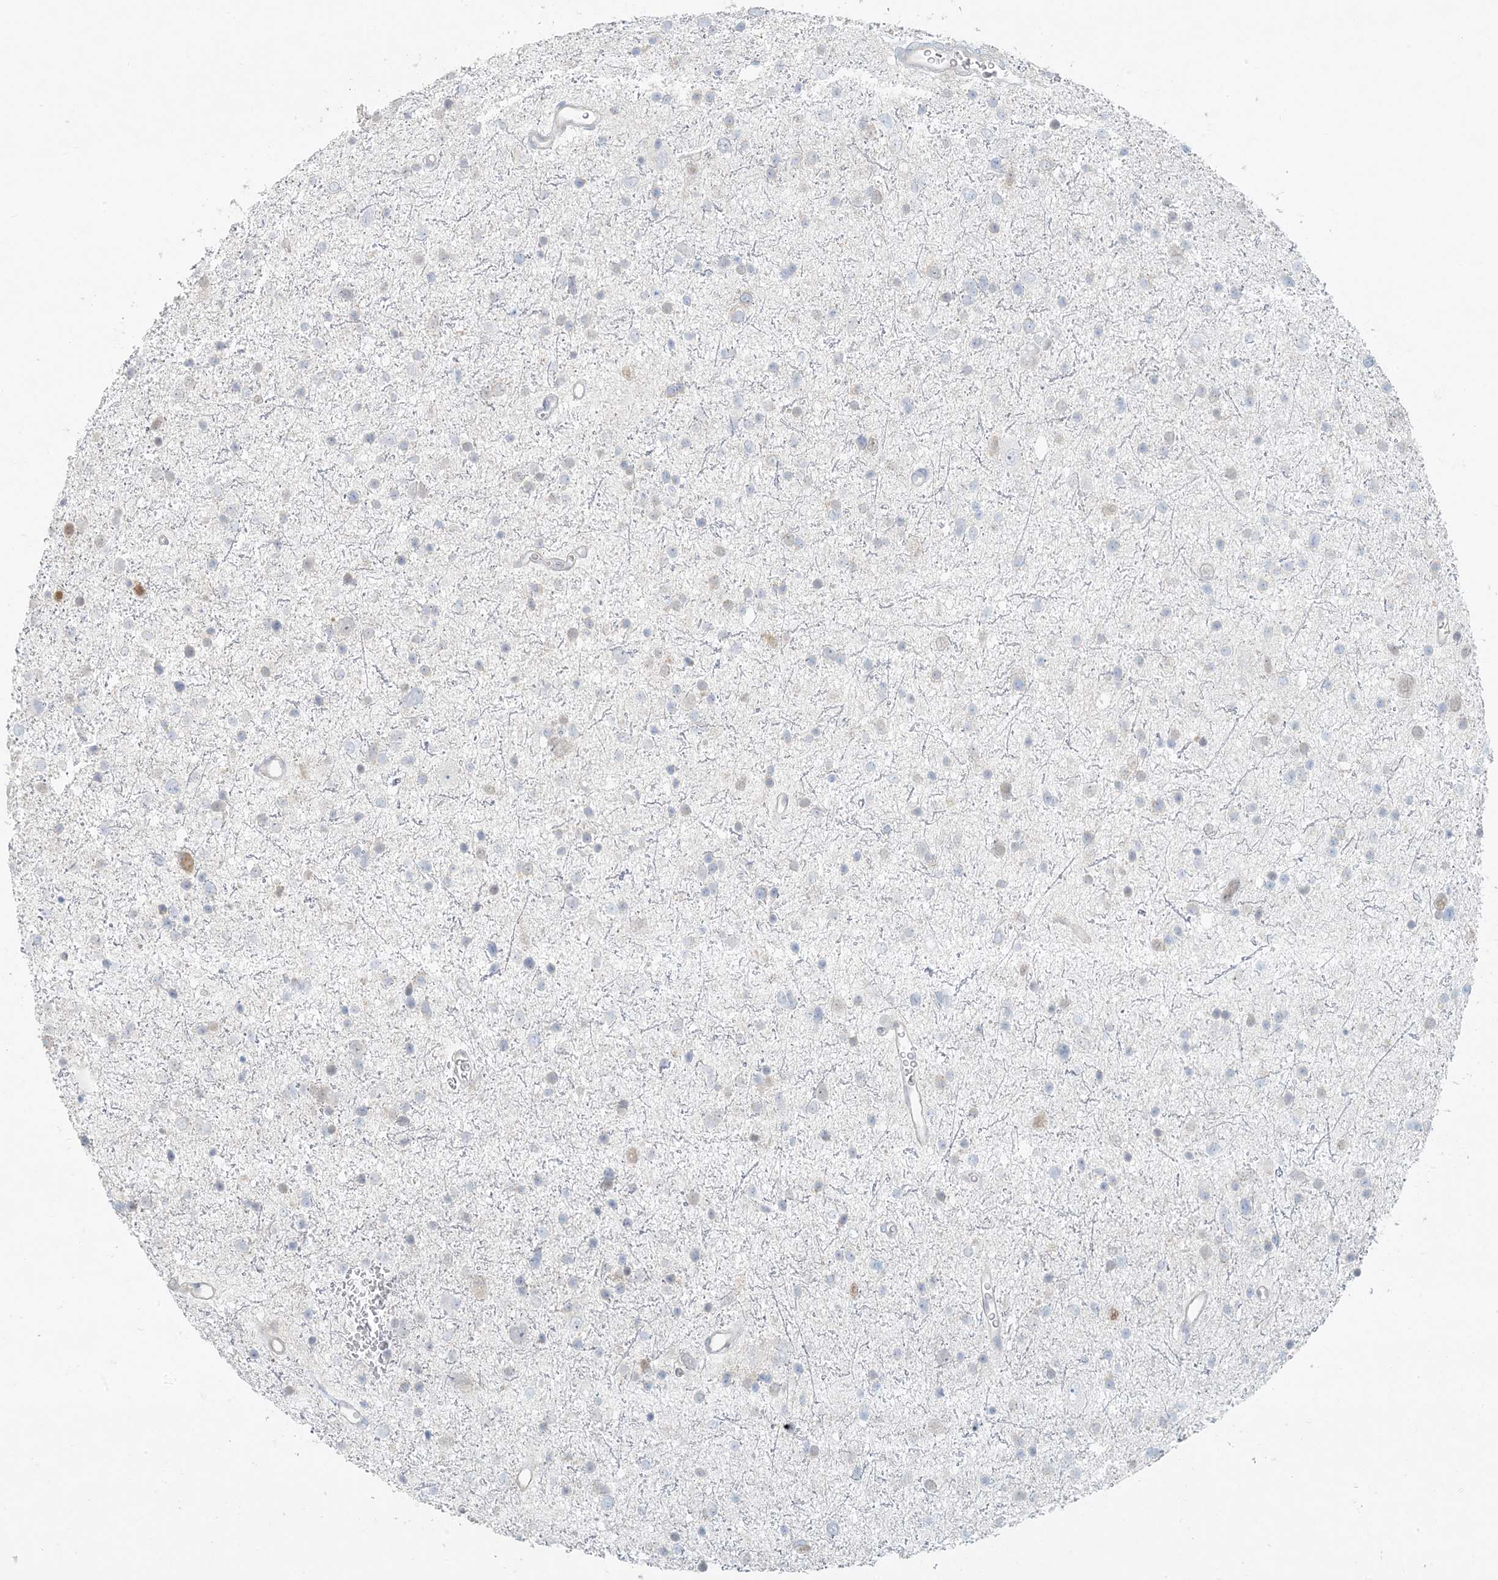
{"staining": {"intensity": "negative", "quantity": "none", "location": "none"}, "tissue": "glioma", "cell_type": "Tumor cells", "image_type": "cancer", "snomed": [{"axis": "morphology", "description": "Glioma, malignant, Low grade"}, {"axis": "topography", "description": "Brain"}], "caption": "Tumor cells are negative for brown protein staining in glioma.", "gene": "HACL1", "patient": {"sex": "female", "age": 37}}